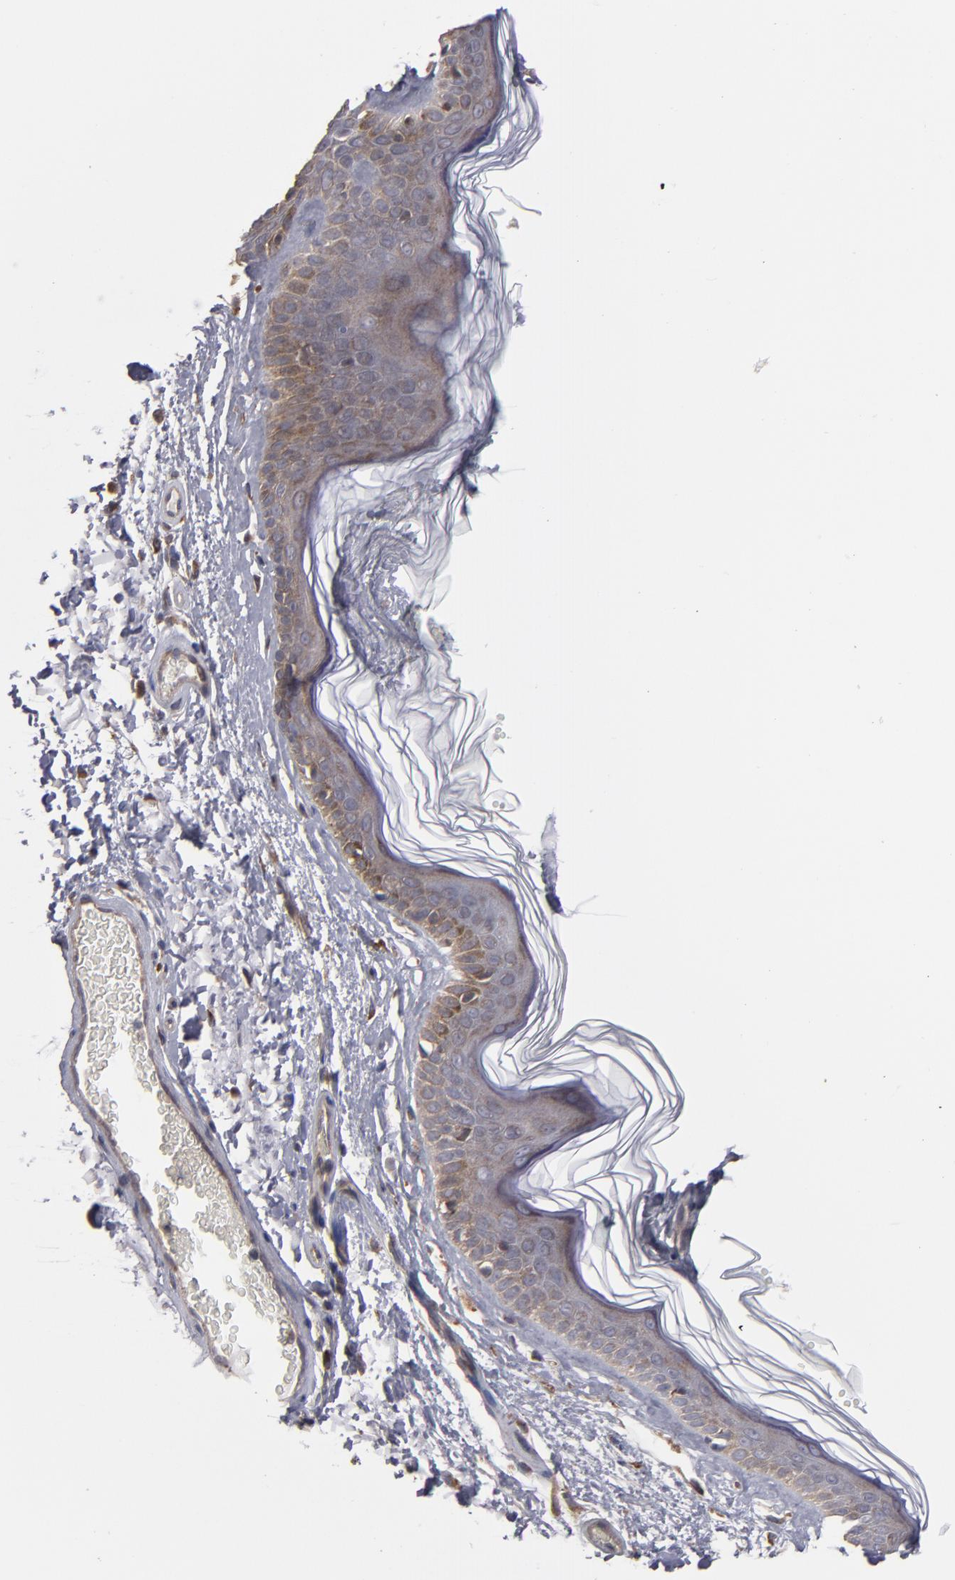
{"staining": {"intensity": "weak", "quantity": ">75%", "location": "cytoplasmic/membranous"}, "tissue": "skin", "cell_type": "Fibroblasts", "image_type": "normal", "snomed": [{"axis": "morphology", "description": "Normal tissue, NOS"}, {"axis": "topography", "description": "Skin"}], "caption": "Immunohistochemical staining of benign skin shows low levels of weak cytoplasmic/membranous staining in about >75% of fibroblasts. (DAB IHC with brightfield microscopy, high magnification).", "gene": "SND1", "patient": {"sex": "male", "age": 63}}